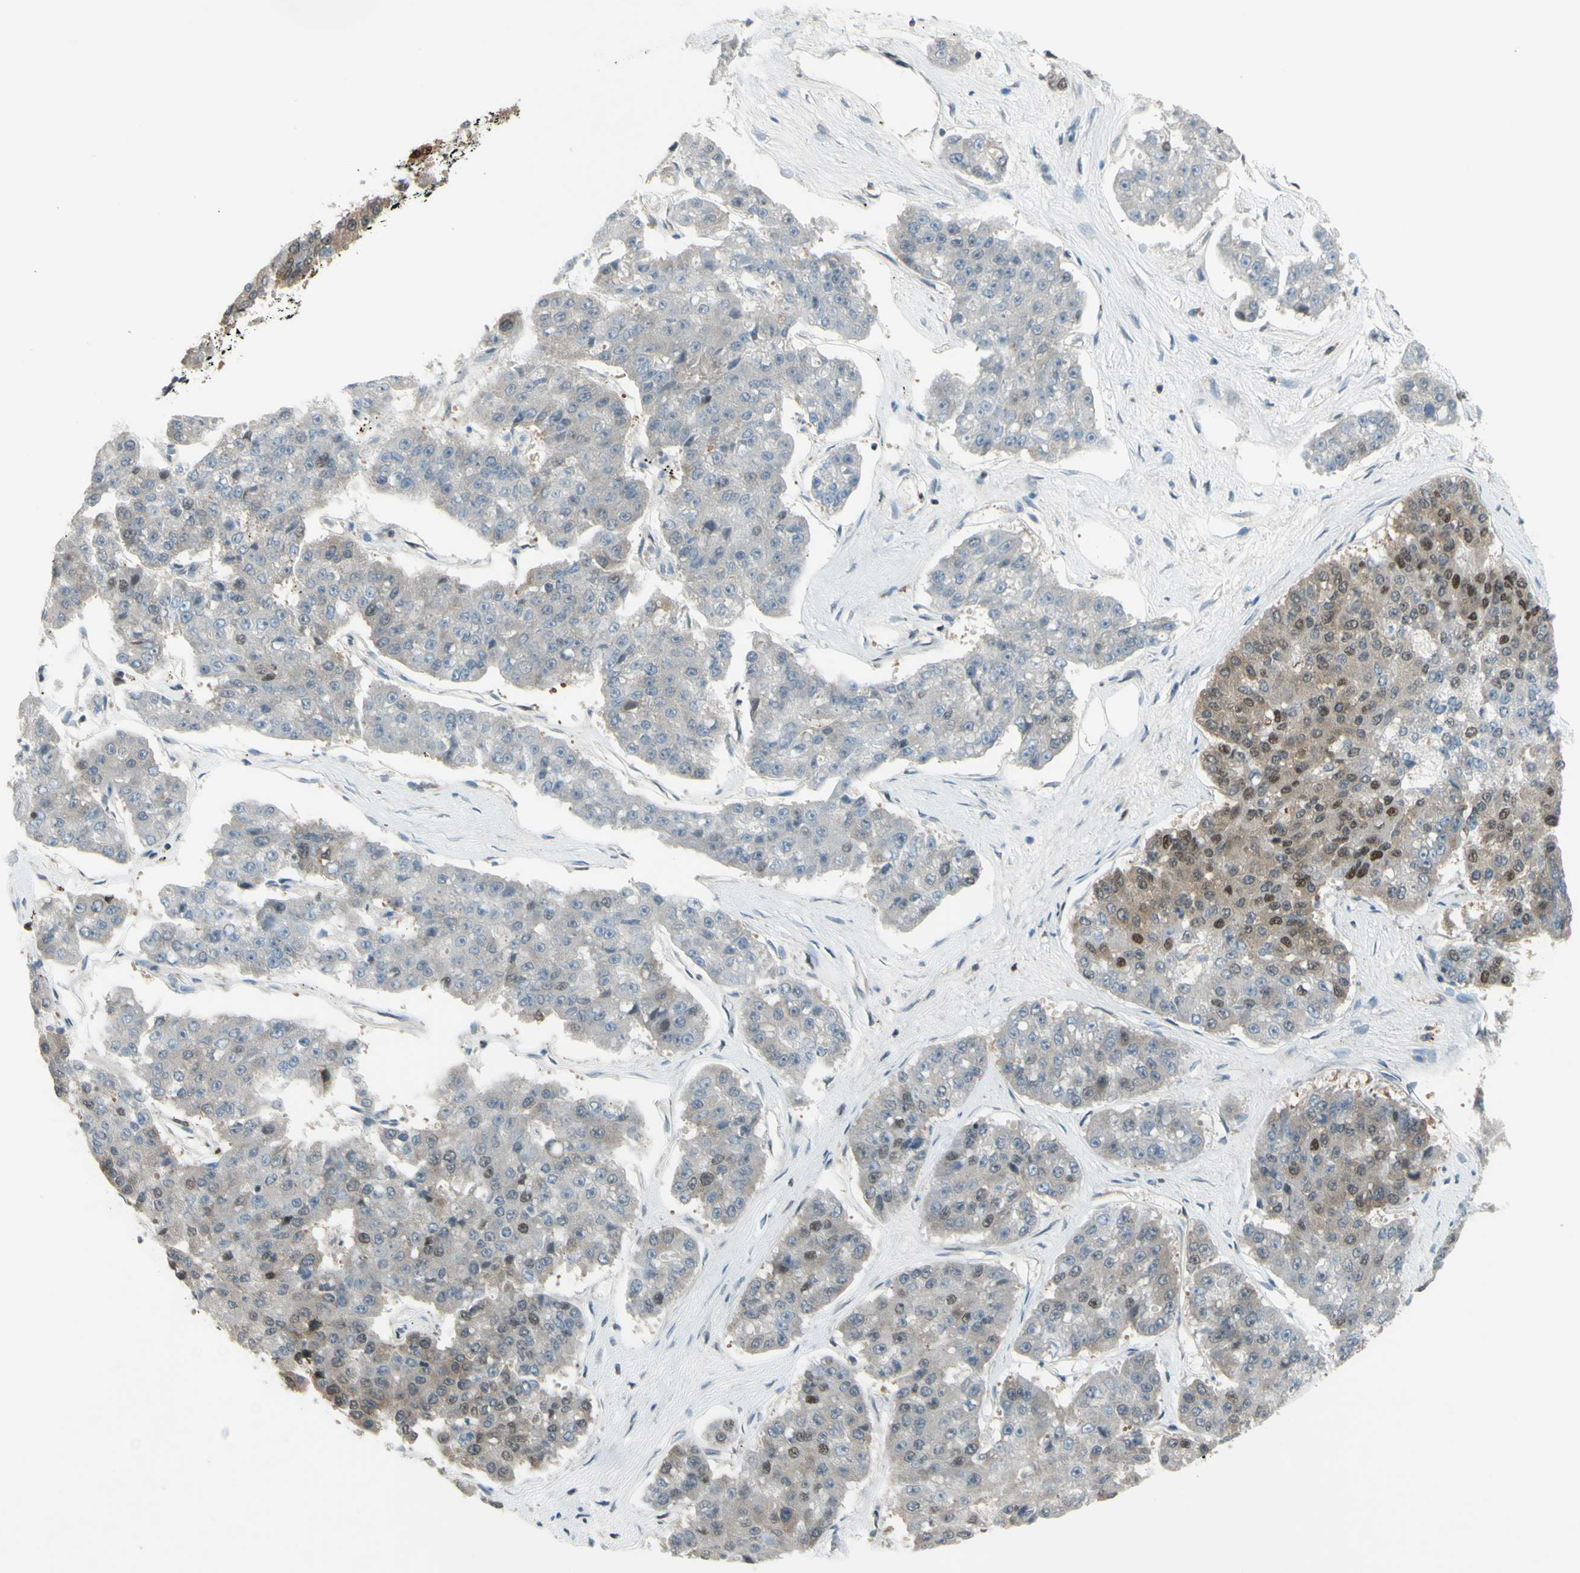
{"staining": {"intensity": "weak", "quantity": "25%-75%", "location": "cytoplasmic/membranous,nuclear"}, "tissue": "pancreatic cancer", "cell_type": "Tumor cells", "image_type": "cancer", "snomed": [{"axis": "morphology", "description": "Adenocarcinoma, NOS"}, {"axis": "topography", "description": "Pancreas"}], "caption": "The histopathology image displays a brown stain indicating the presence of a protein in the cytoplasmic/membranous and nuclear of tumor cells in adenocarcinoma (pancreatic).", "gene": "FKBP5", "patient": {"sex": "male", "age": 50}}